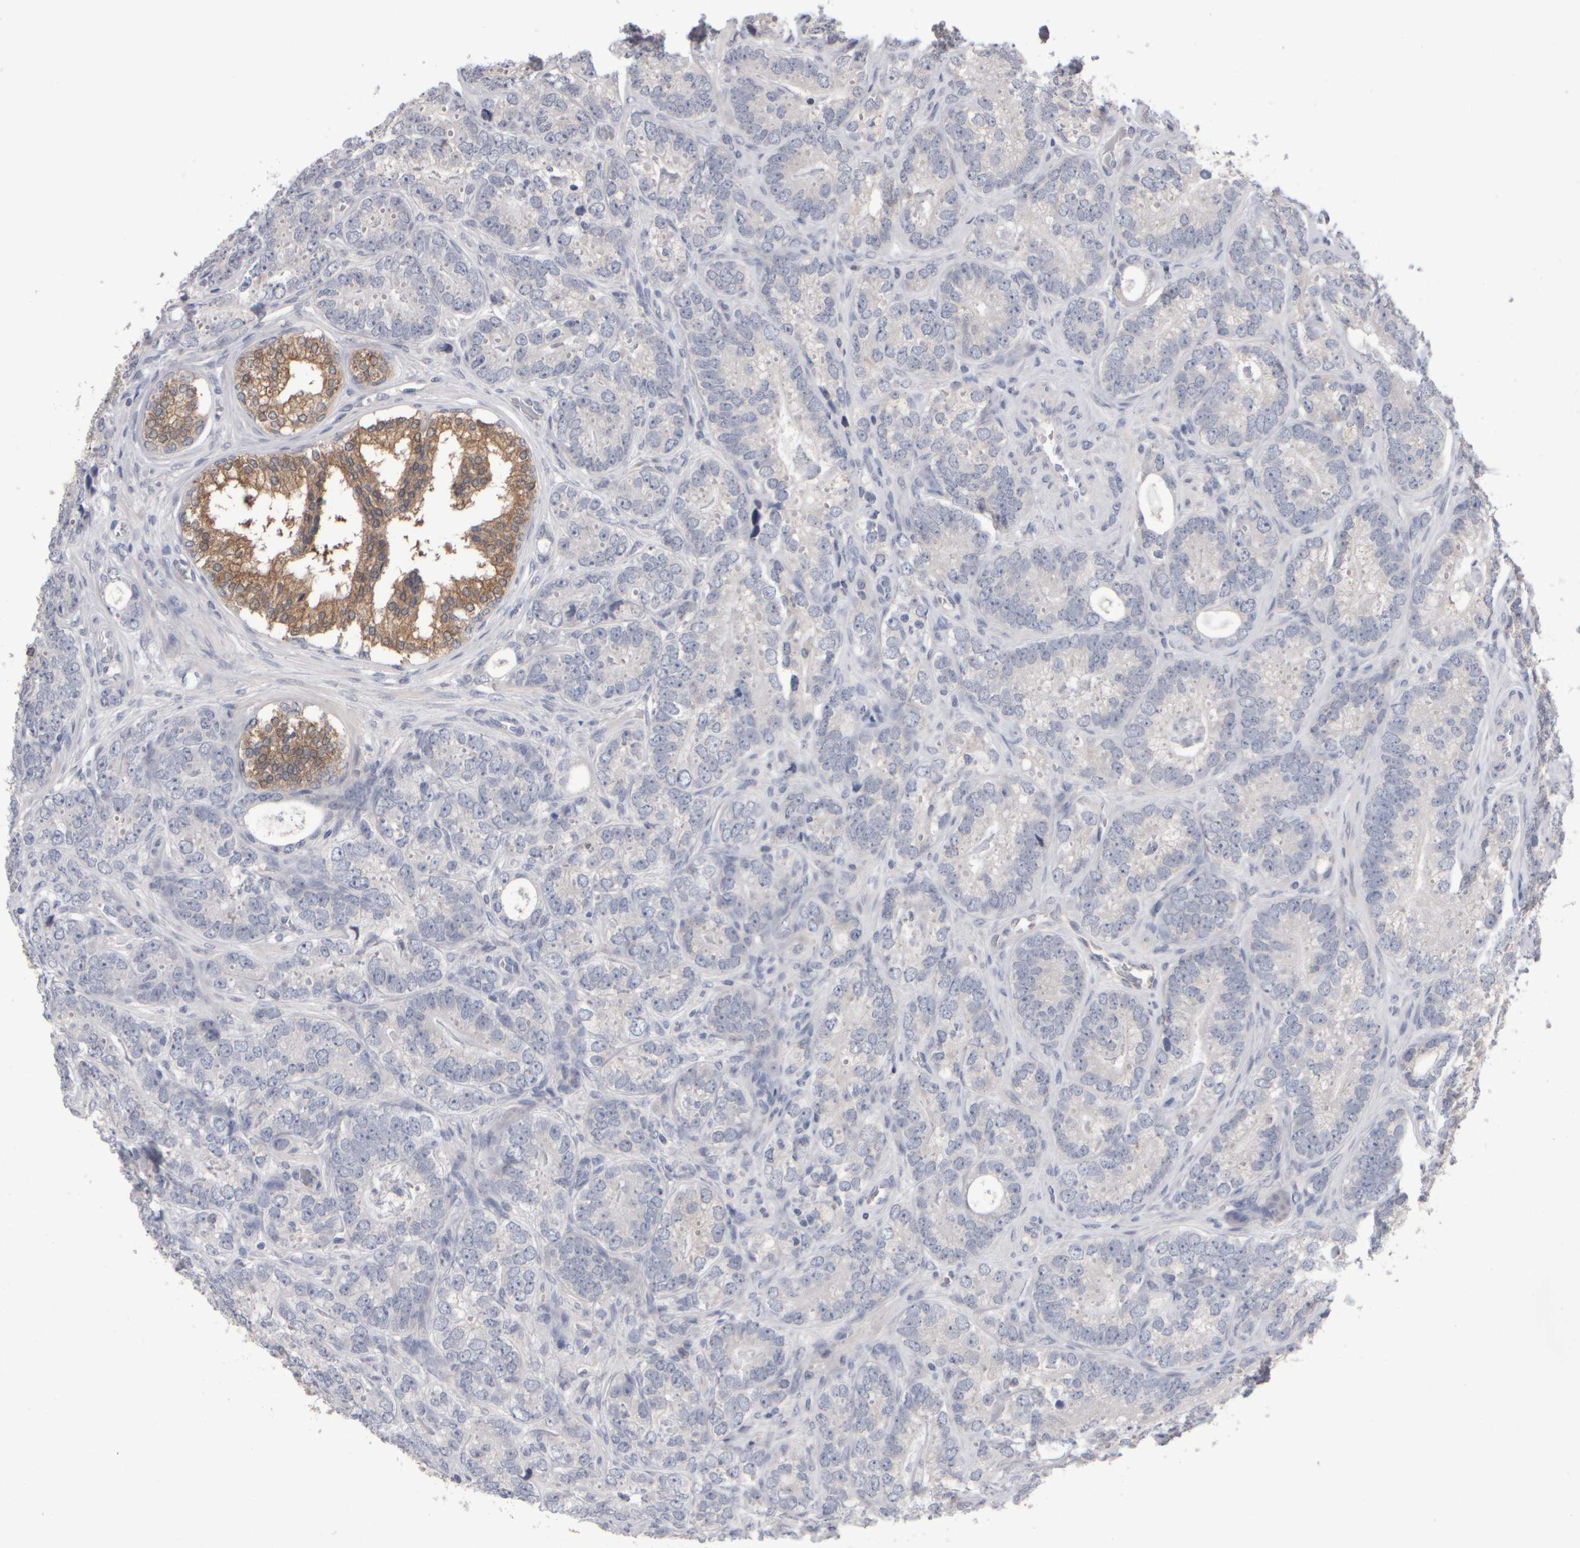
{"staining": {"intensity": "negative", "quantity": "none", "location": "none"}, "tissue": "prostate cancer", "cell_type": "Tumor cells", "image_type": "cancer", "snomed": [{"axis": "morphology", "description": "Adenocarcinoma, High grade"}, {"axis": "topography", "description": "Prostate"}], "caption": "Tumor cells are negative for brown protein staining in high-grade adenocarcinoma (prostate).", "gene": "EPHX2", "patient": {"sex": "male", "age": 56}}